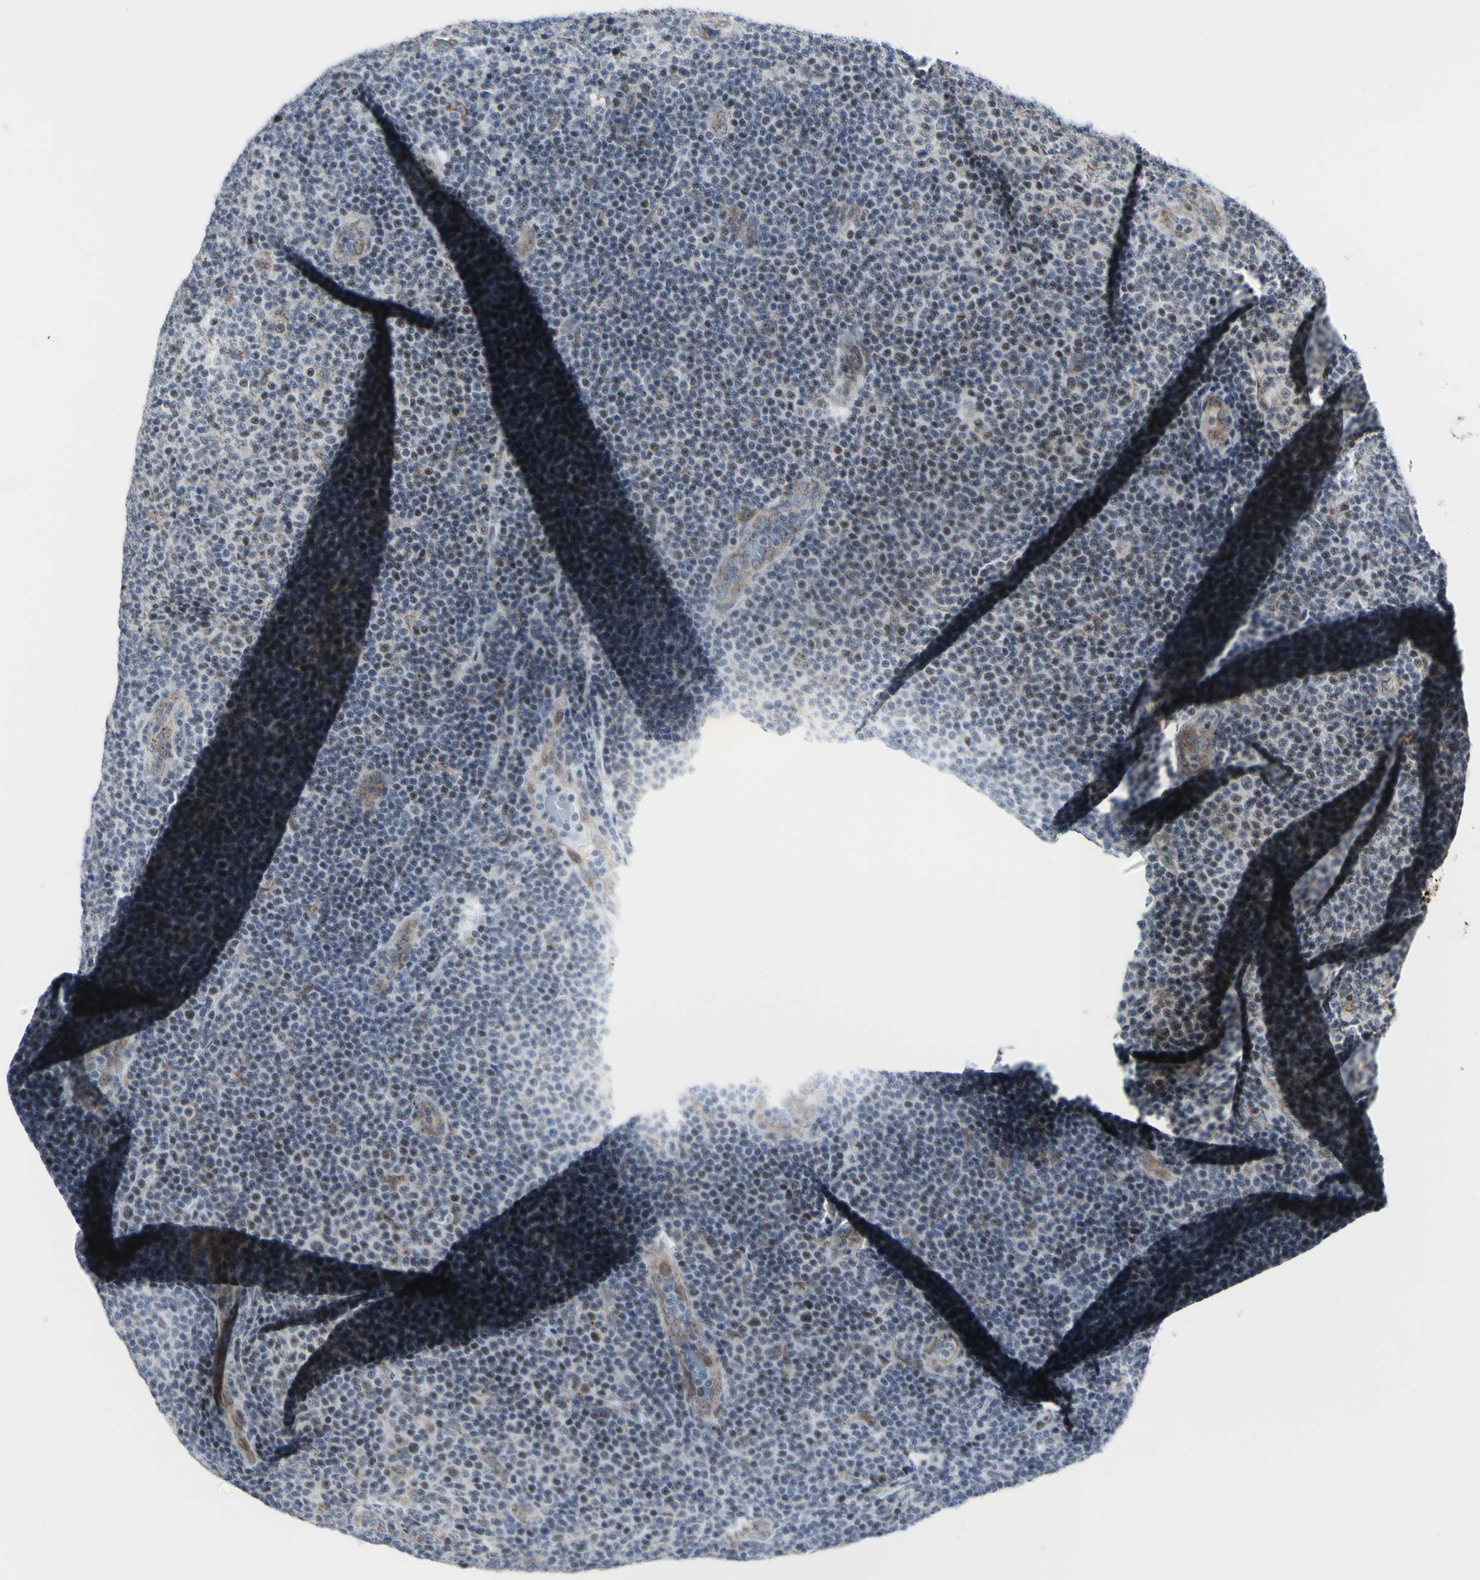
{"staining": {"intensity": "weak", "quantity": "<25%", "location": "cytoplasmic/membranous"}, "tissue": "lymphoma", "cell_type": "Tumor cells", "image_type": "cancer", "snomed": [{"axis": "morphology", "description": "Malignant lymphoma, non-Hodgkin's type, Low grade"}, {"axis": "topography", "description": "Lymph node"}], "caption": "There is no significant positivity in tumor cells of lymphoma.", "gene": "DHRS7B", "patient": {"sex": "male", "age": 83}}